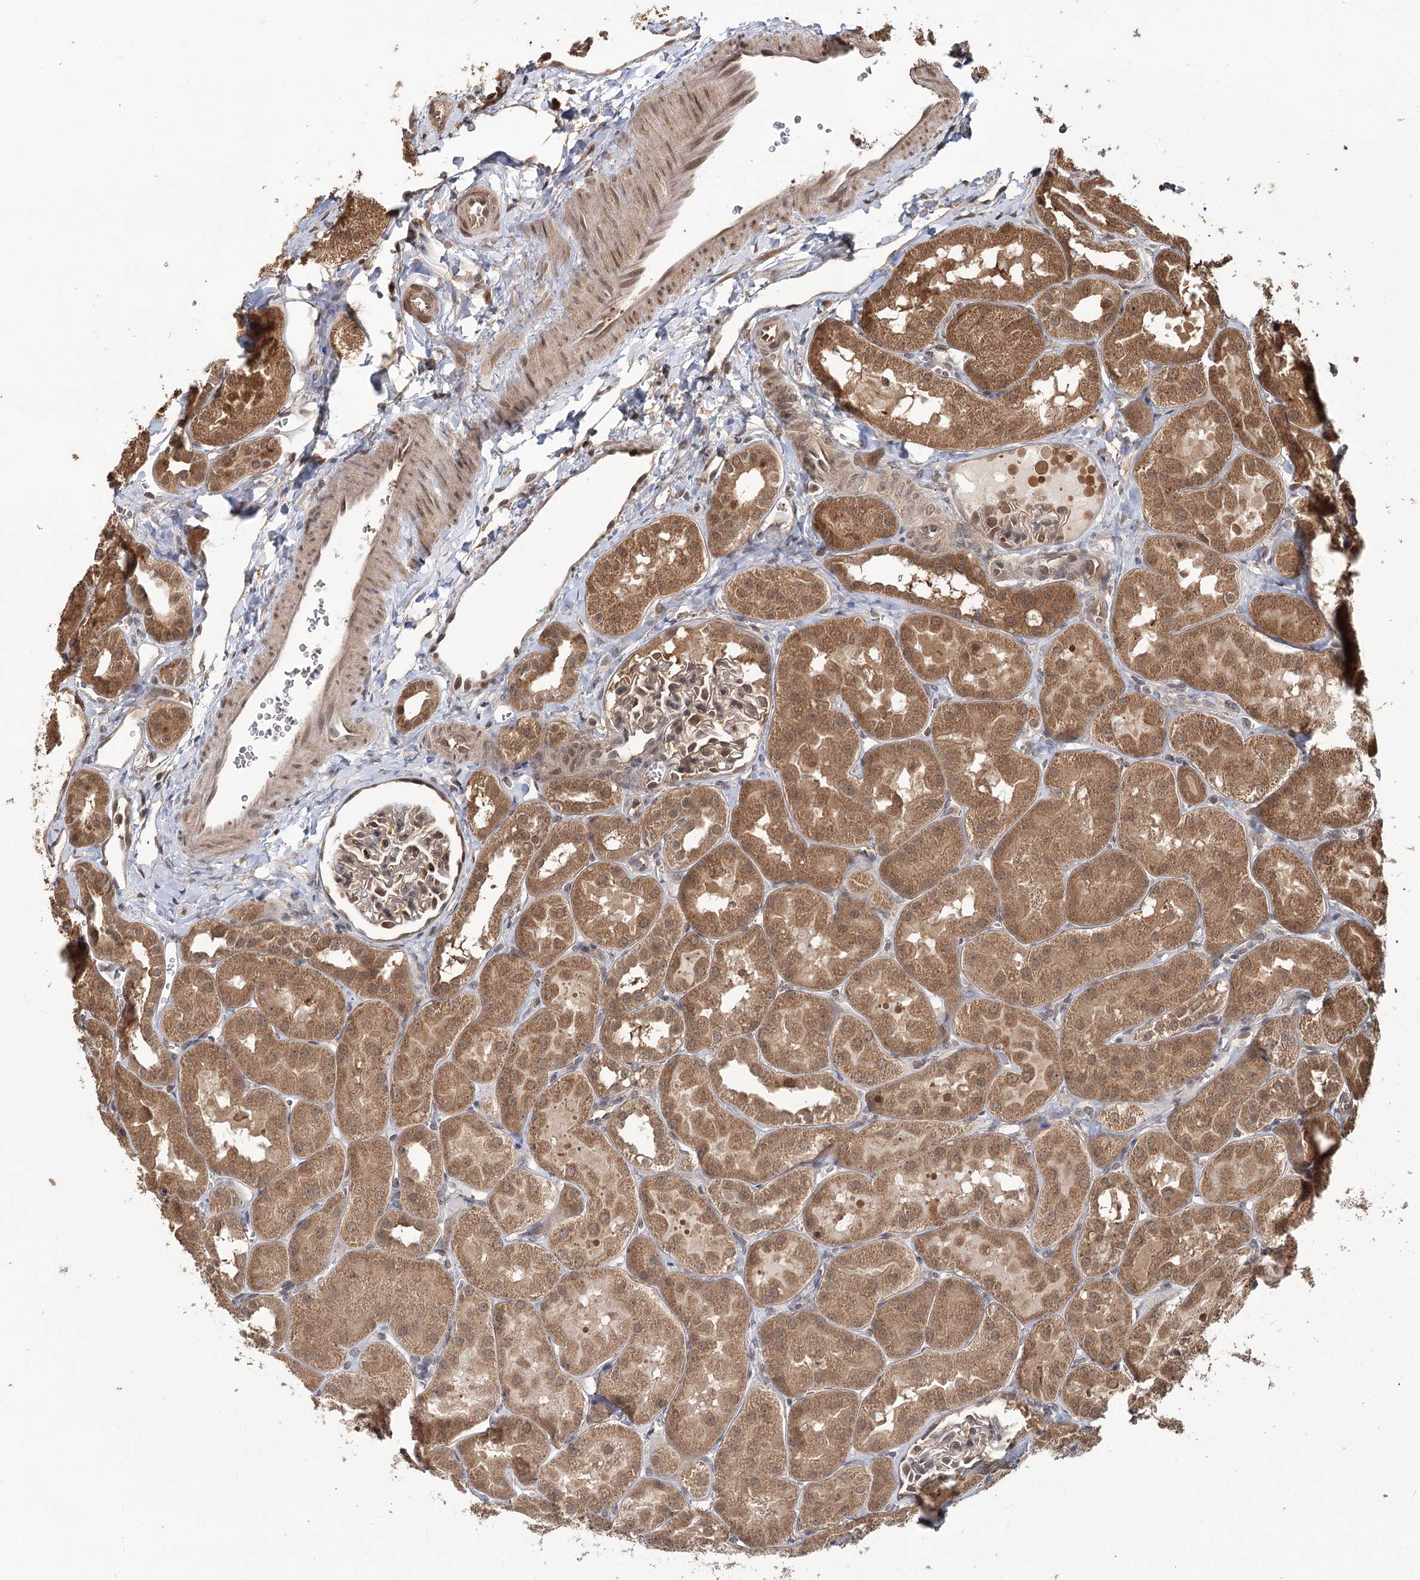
{"staining": {"intensity": "moderate", "quantity": "<25%", "location": "cytoplasmic/membranous,nuclear"}, "tissue": "kidney", "cell_type": "Cells in glomeruli", "image_type": "normal", "snomed": [{"axis": "morphology", "description": "Normal tissue, NOS"}, {"axis": "topography", "description": "Kidney"}, {"axis": "topography", "description": "Urinary bladder"}], "caption": "Benign kidney demonstrates moderate cytoplasmic/membranous,nuclear expression in approximately <25% of cells in glomeruli.", "gene": "N6AMT1", "patient": {"sex": "male", "age": 16}}